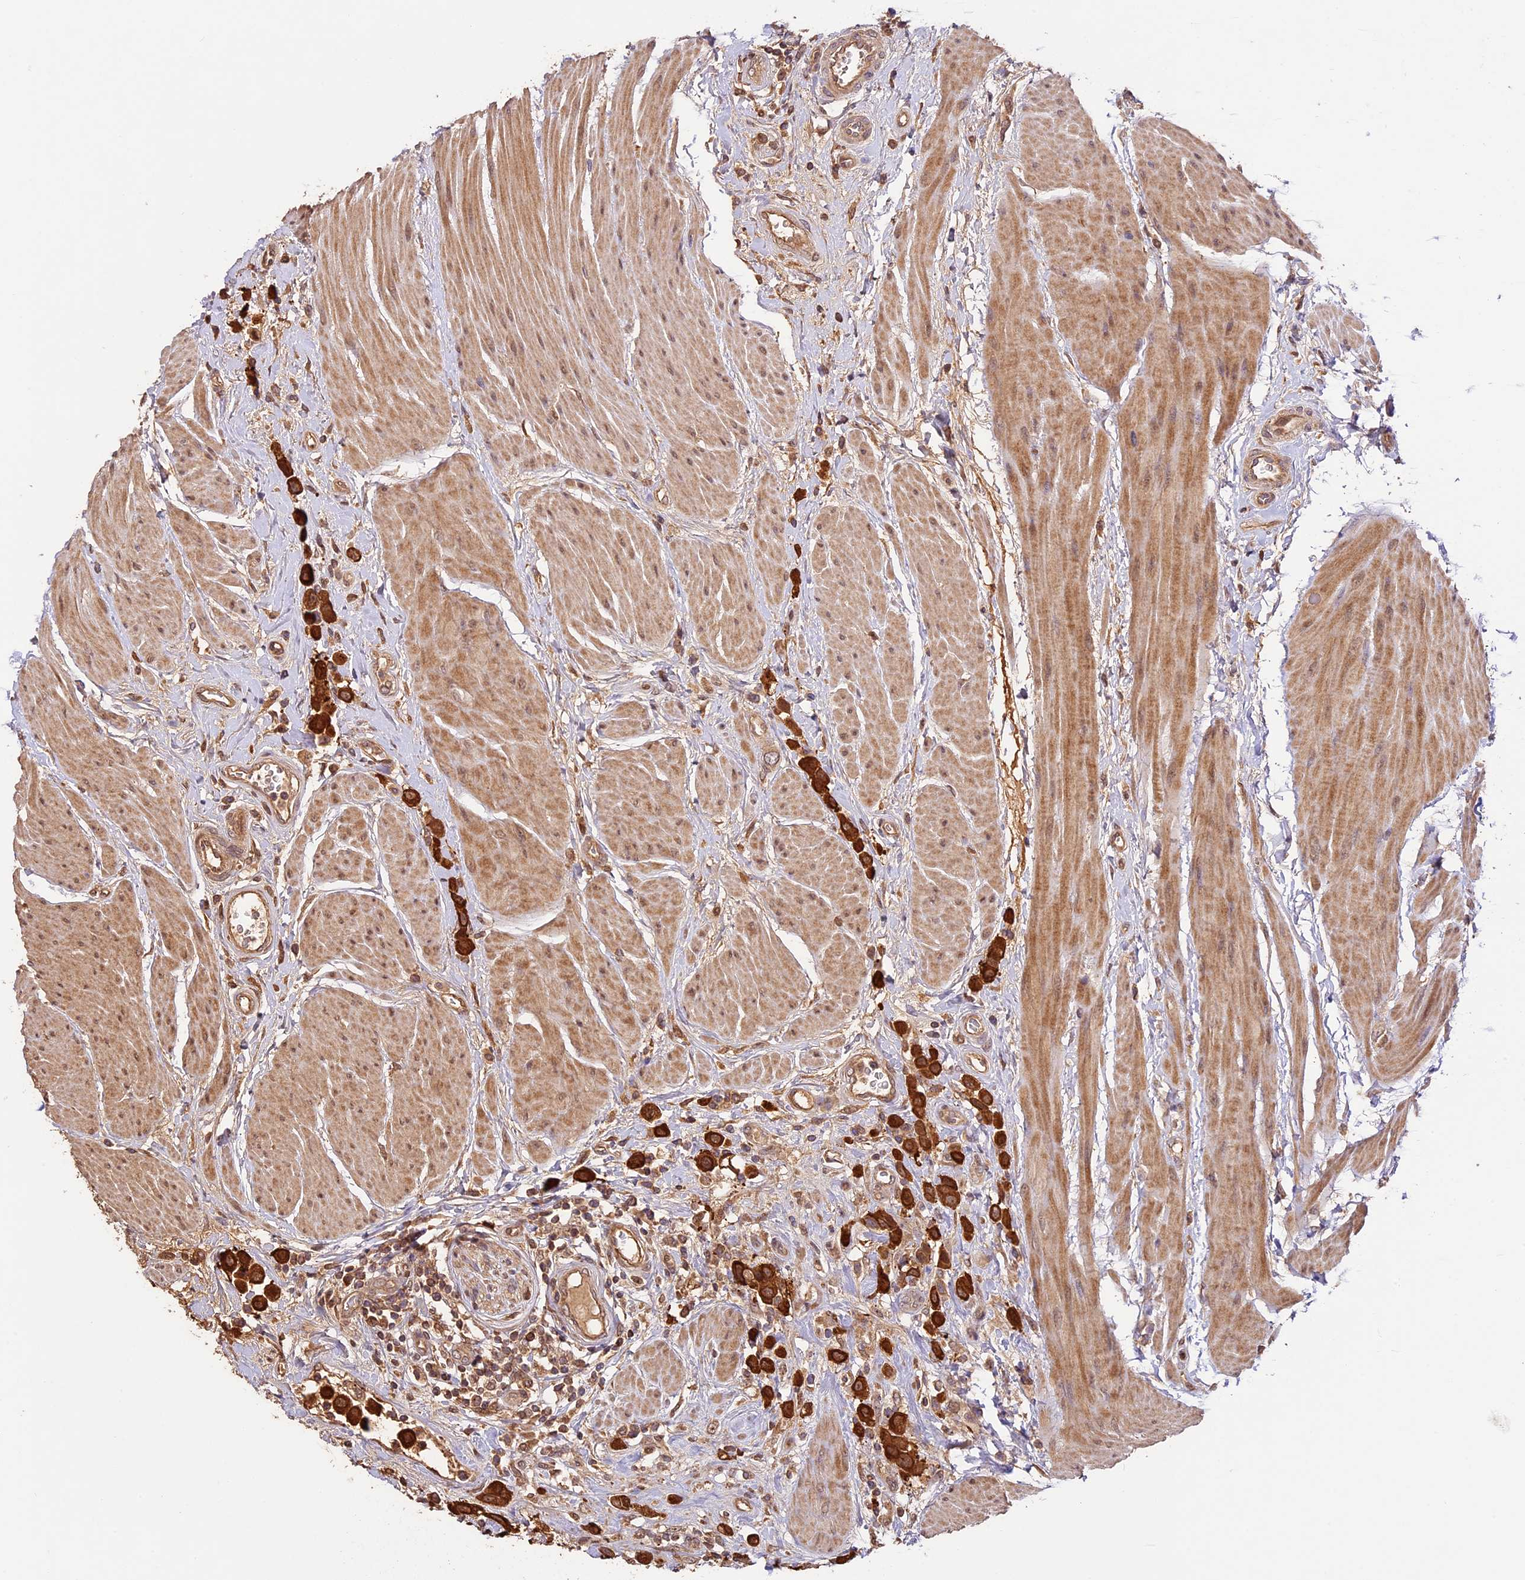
{"staining": {"intensity": "strong", "quantity": ">75%", "location": "cytoplasmic/membranous"}, "tissue": "urothelial cancer", "cell_type": "Tumor cells", "image_type": "cancer", "snomed": [{"axis": "morphology", "description": "Urothelial carcinoma, High grade"}, {"axis": "topography", "description": "Urinary bladder"}], "caption": "This micrograph shows IHC staining of human high-grade urothelial carcinoma, with high strong cytoplasmic/membranous positivity in about >75% of tumor cells.", "gene": "BCAS4", "patient": {"sex": "male", "age": 50}}